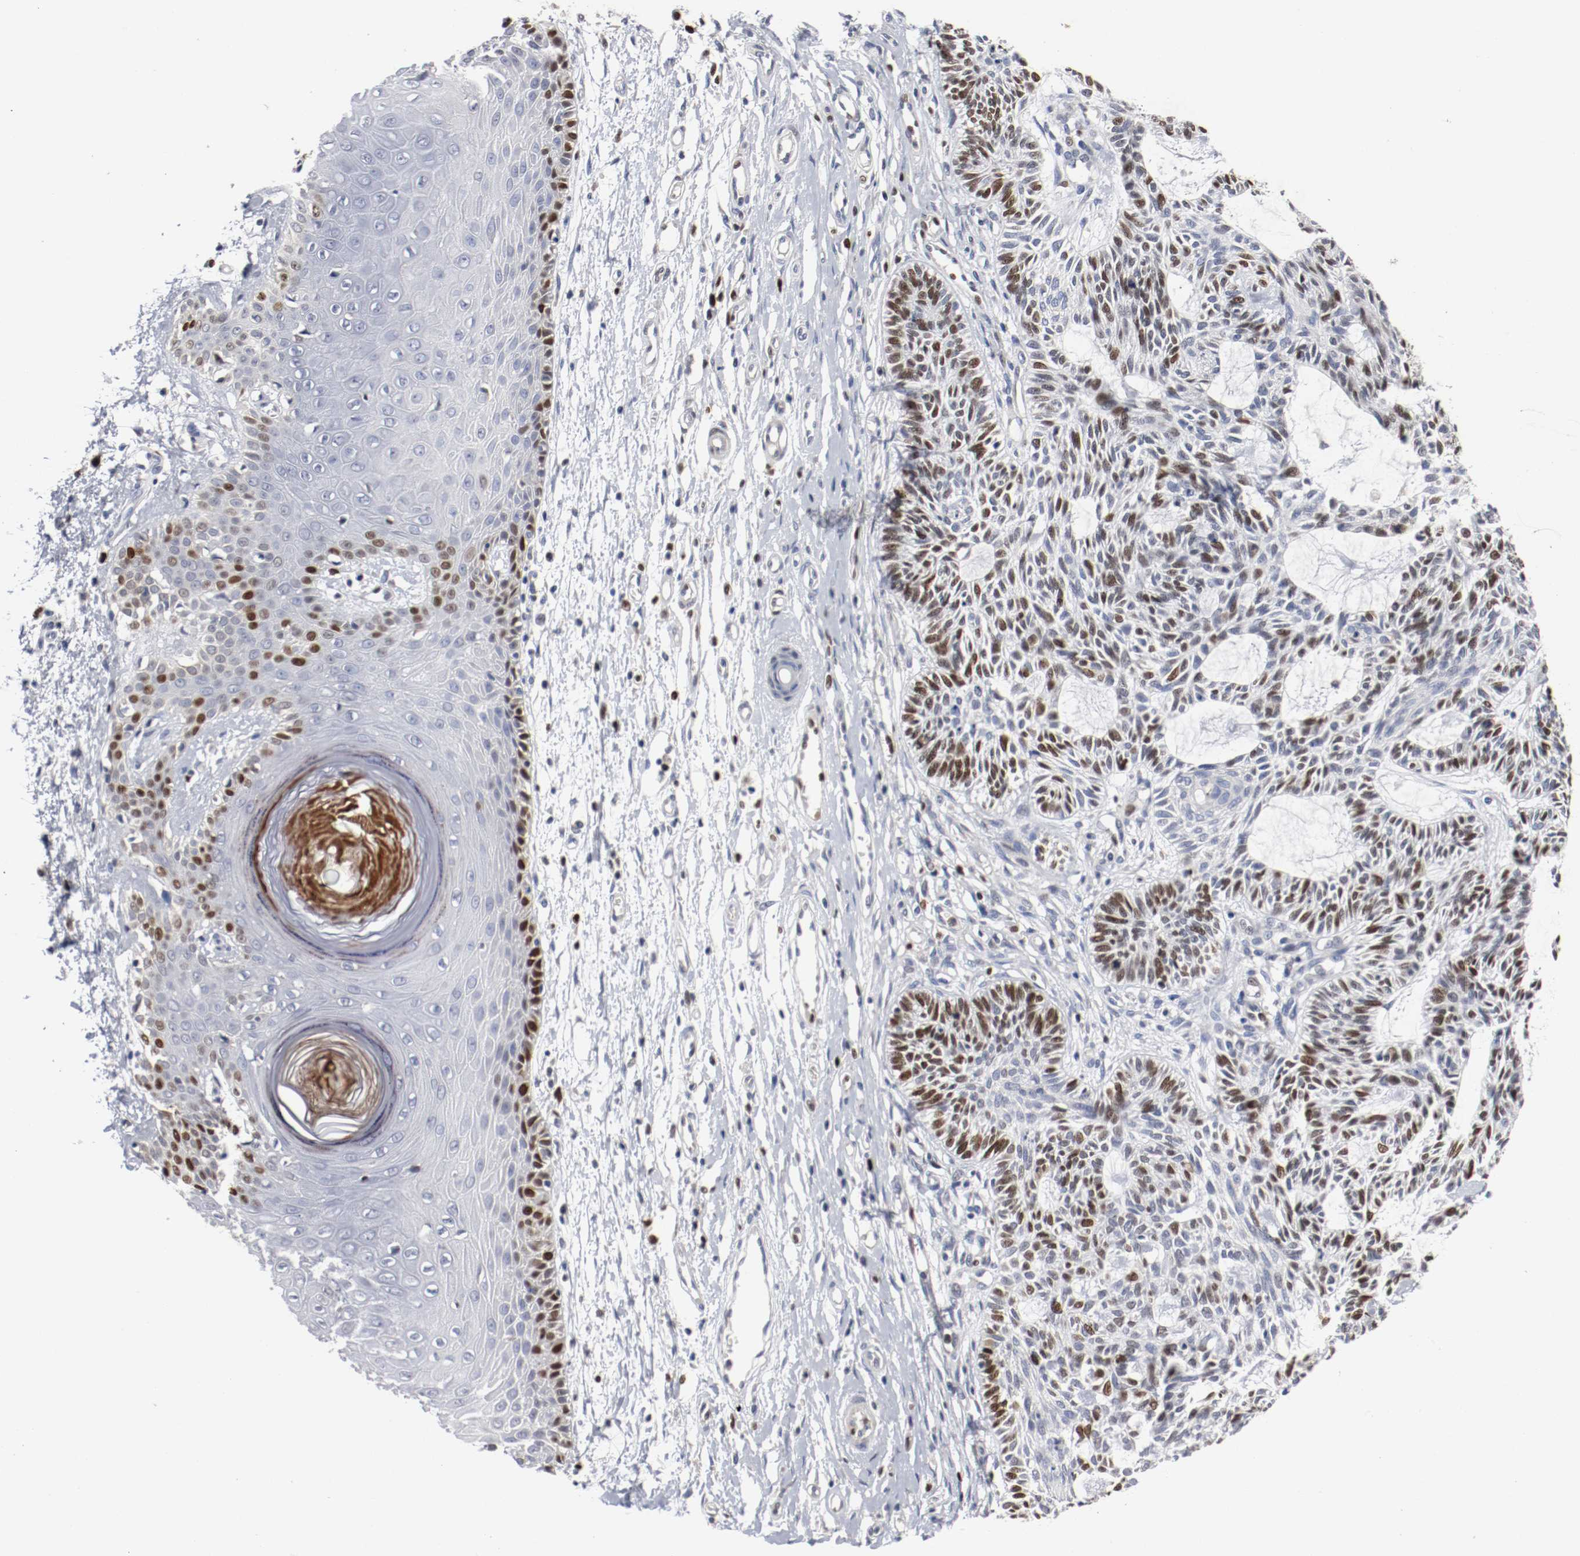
{"staining": {"intensity": "moderate", "quantity": "25%-75%", "location": "nuclear"}, "tissue": "skin cancer", "cell_type": "Tumor cells", "image_type": "cancer", "snomed": [{"axis": "morphology", "description": "Basal cell carcinoma"}, {"axis": "topography", "description": "Skin"}], "caption": "Immunohistochemical staining of human skin cancer demonstrates medium levels of moderate nuclear staining in approximately 25%-75% of tumor cells. (Brightfield microscopy of DAB IHC at high magnification).", "gene": "MCM6", "patient": {"sex": "male", "age": 67}}